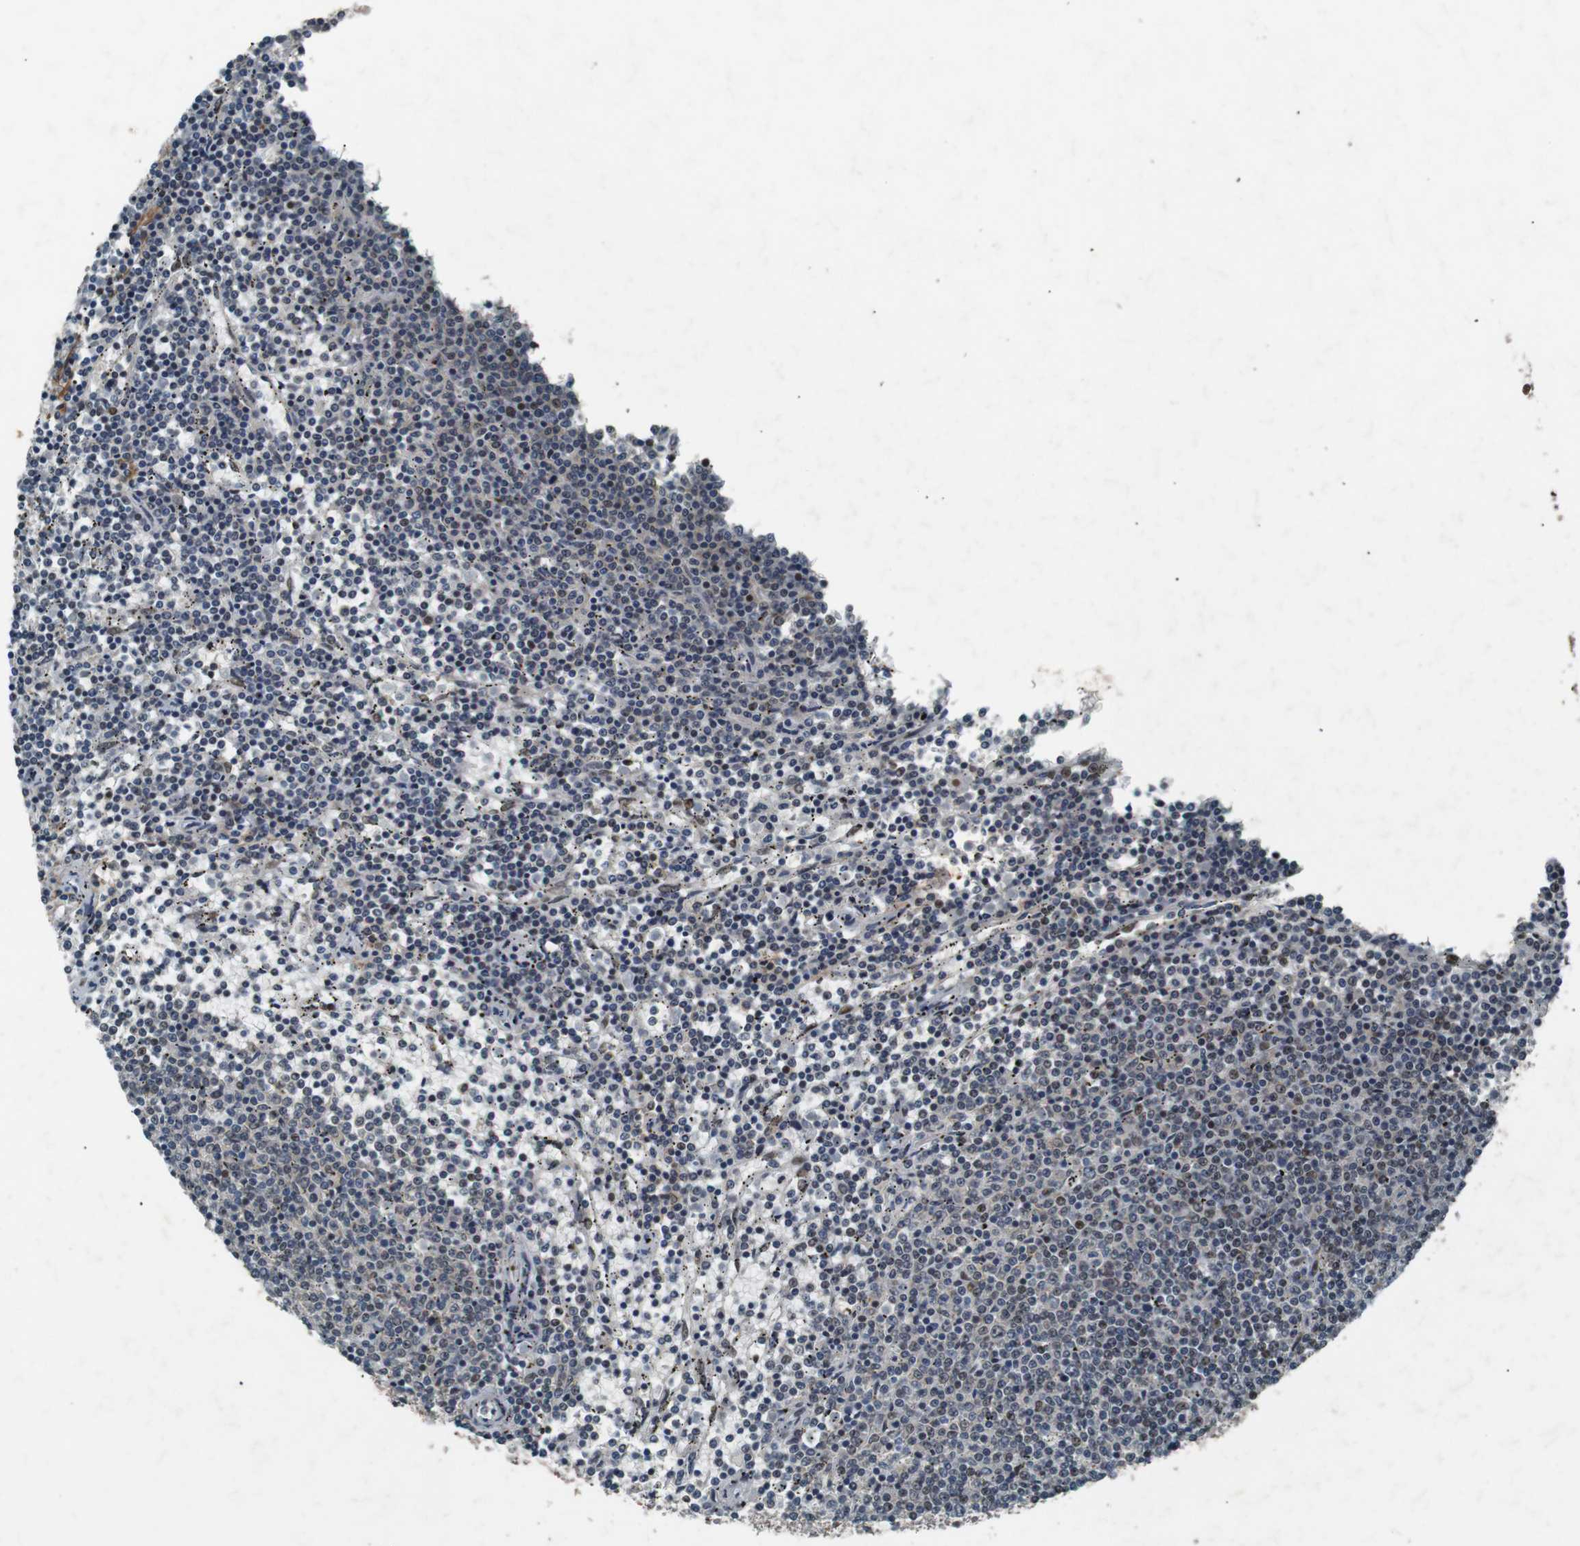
{"staining": {"intensity": "moderate", "quantity": "25%-75%", "location": "nuclear"}, "tissue": "lymphoma", "cell_type": "Tumor cells", "image_type": "cancer", "snomed": [{"axis": "morphology", "description": "Malignant lymphoma, non-Hodgkin's type, Low grade"}, {"axis": "topography", "description": "Spleen"}], "caption": "Malignant lymphoma, non-Hodgkin's type (low-grade) was stained to show a protein in brown. There is medium levels of moderate nuclear positivity in approximately 25%-75% of tumor cells.", "gene": "HEXIM1", "patient": {"sex": "female", "age": 50}}